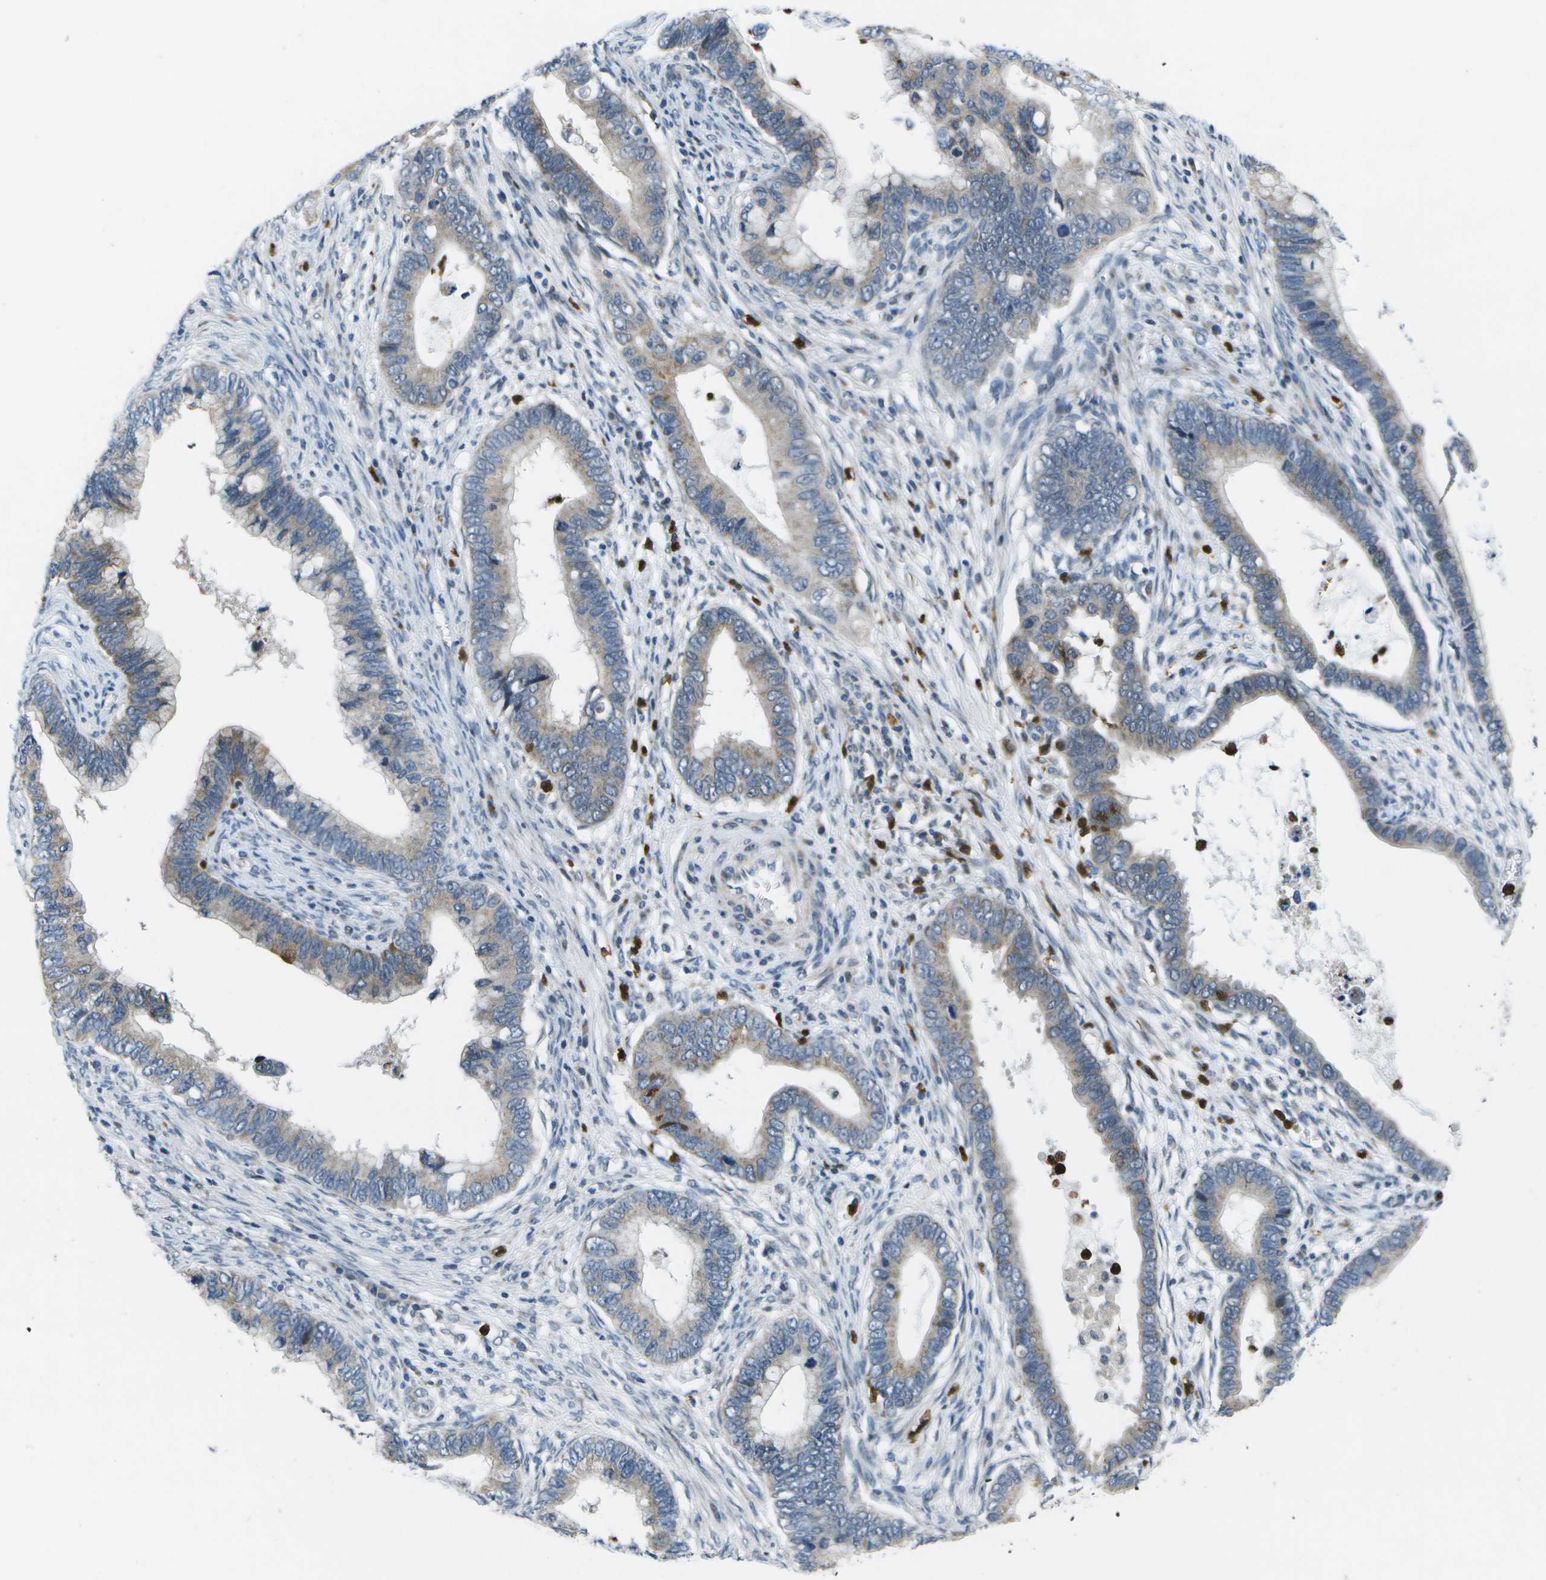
{"staining": {"intensity": "weak", "quantity": "25%-75%", "location": "cytoplasmic/membranous"}, "tissue": "cervical cancer", "cell_type": "Tumor cells", "image_type": "cancer", "snomed": [{"axis": "morphology", "description": "Adenocarcinoma, NOS"}, {"axis": "topography", "description": "Cervix"}], "caption": "Adenocarcinoma (cervical) stained with a brown dye reveals weak cytoplasmic/membranous positive staining in approximately 25%-75% of tumor cells.", "gene": "GALNT15", "patient": {"sex": "female", "age": 44}}